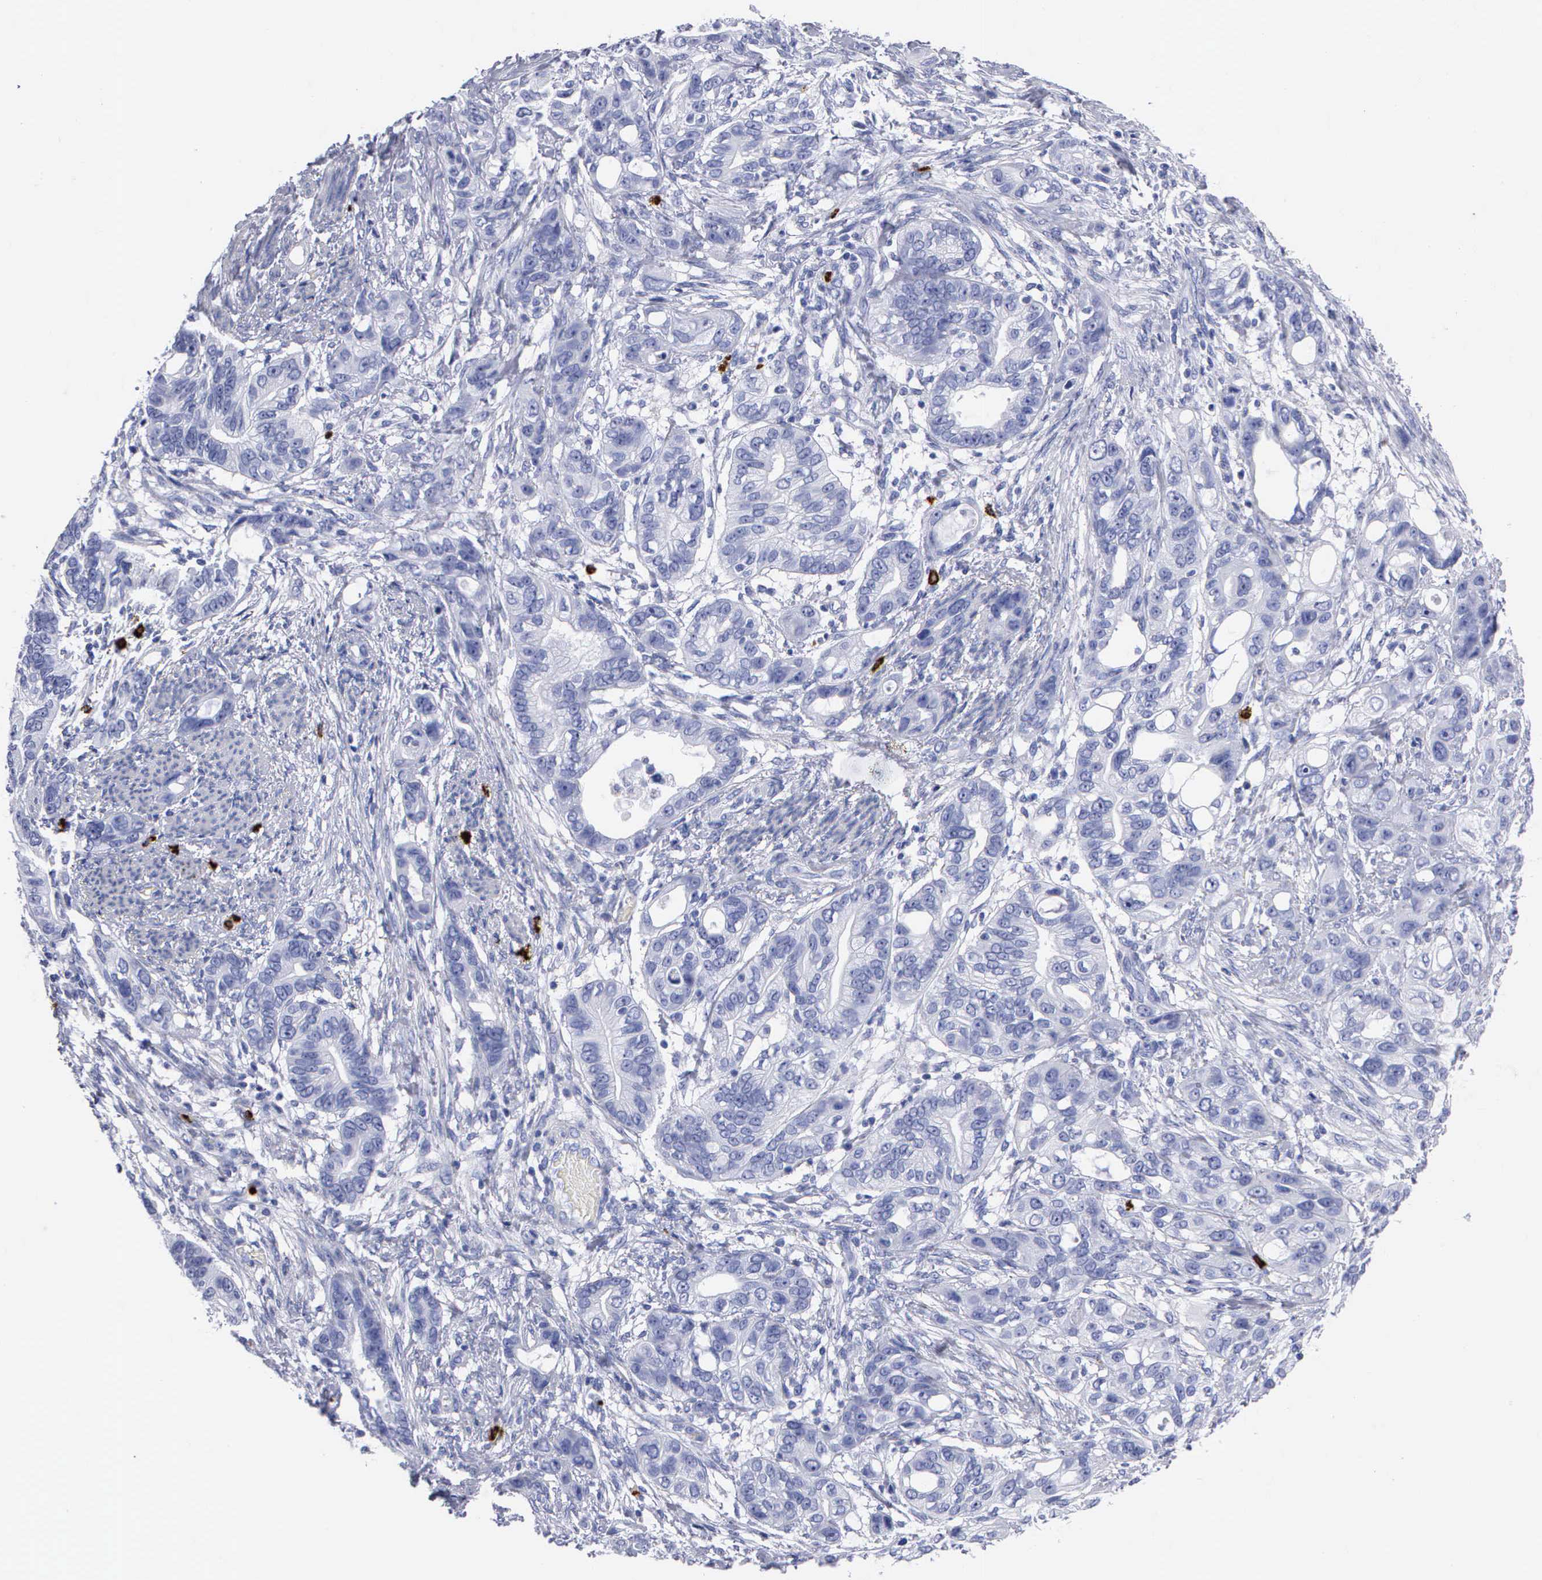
{"staining": {"intensity": "negative", "quantity": "none", "location": "none"}, "tissue": "stomach cancer", "cell_type": "Tumor cells", "image_type": "cancer", "snomed": [{"axis": "morphology", "description": "Adenocarcinoma, NOS"}, {"axis": "topography", "description": "Stomach, upper"}], "caption": "High power microscopy image of an immunohistochemistry micrograph of adenocarcinoma (stomach), revealing no significant staining in tumor cells.", "gene": "CTSG", "patient": {"sex": "male", "age": 47}}